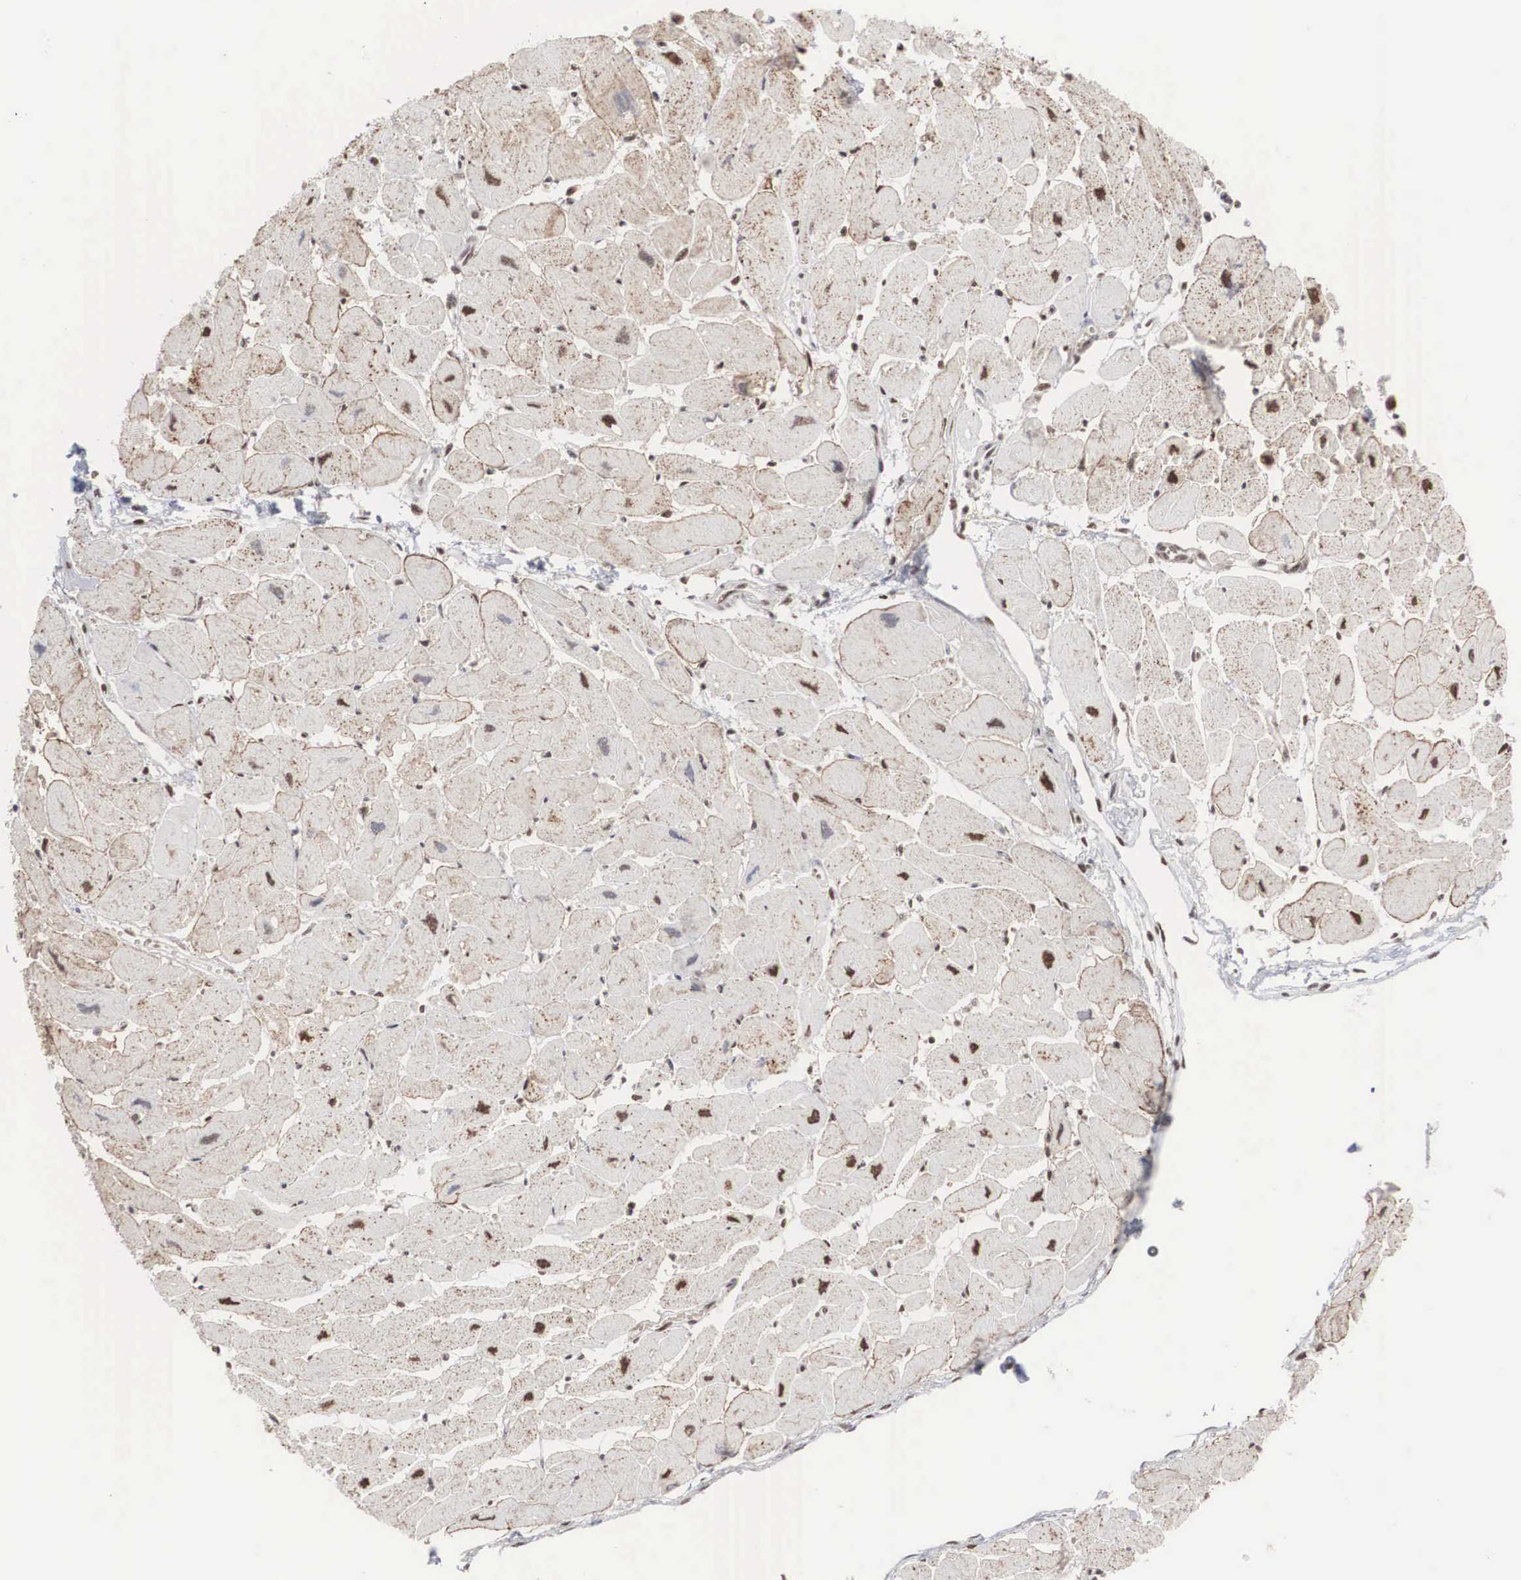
{"staining": {"intensity": "moderate", "quantity": "25%-75%", "location": "nuclear"}, "tissue": "heart muscle", "cell_type": "Cardiomyocytes", "image_type": "normal", "snomed": [{"axis": "morphology", "description": "Normal tissue, NOS"}, {"axis": "topography", "description": "Heart"}], "caption": "IHC staining of benign heart muscle, which exhibits medium levels of moderate nuclear positivity in about 25%-75% of cardiomyocytes indicating moderate nuclear protein staining. The staining was performed using DAB (brown) for protein detection and nuclei were counterstained in hematoxylin (blue).", "gene": "AUTS2", "patient": {"sex": "female", "age": 54}}